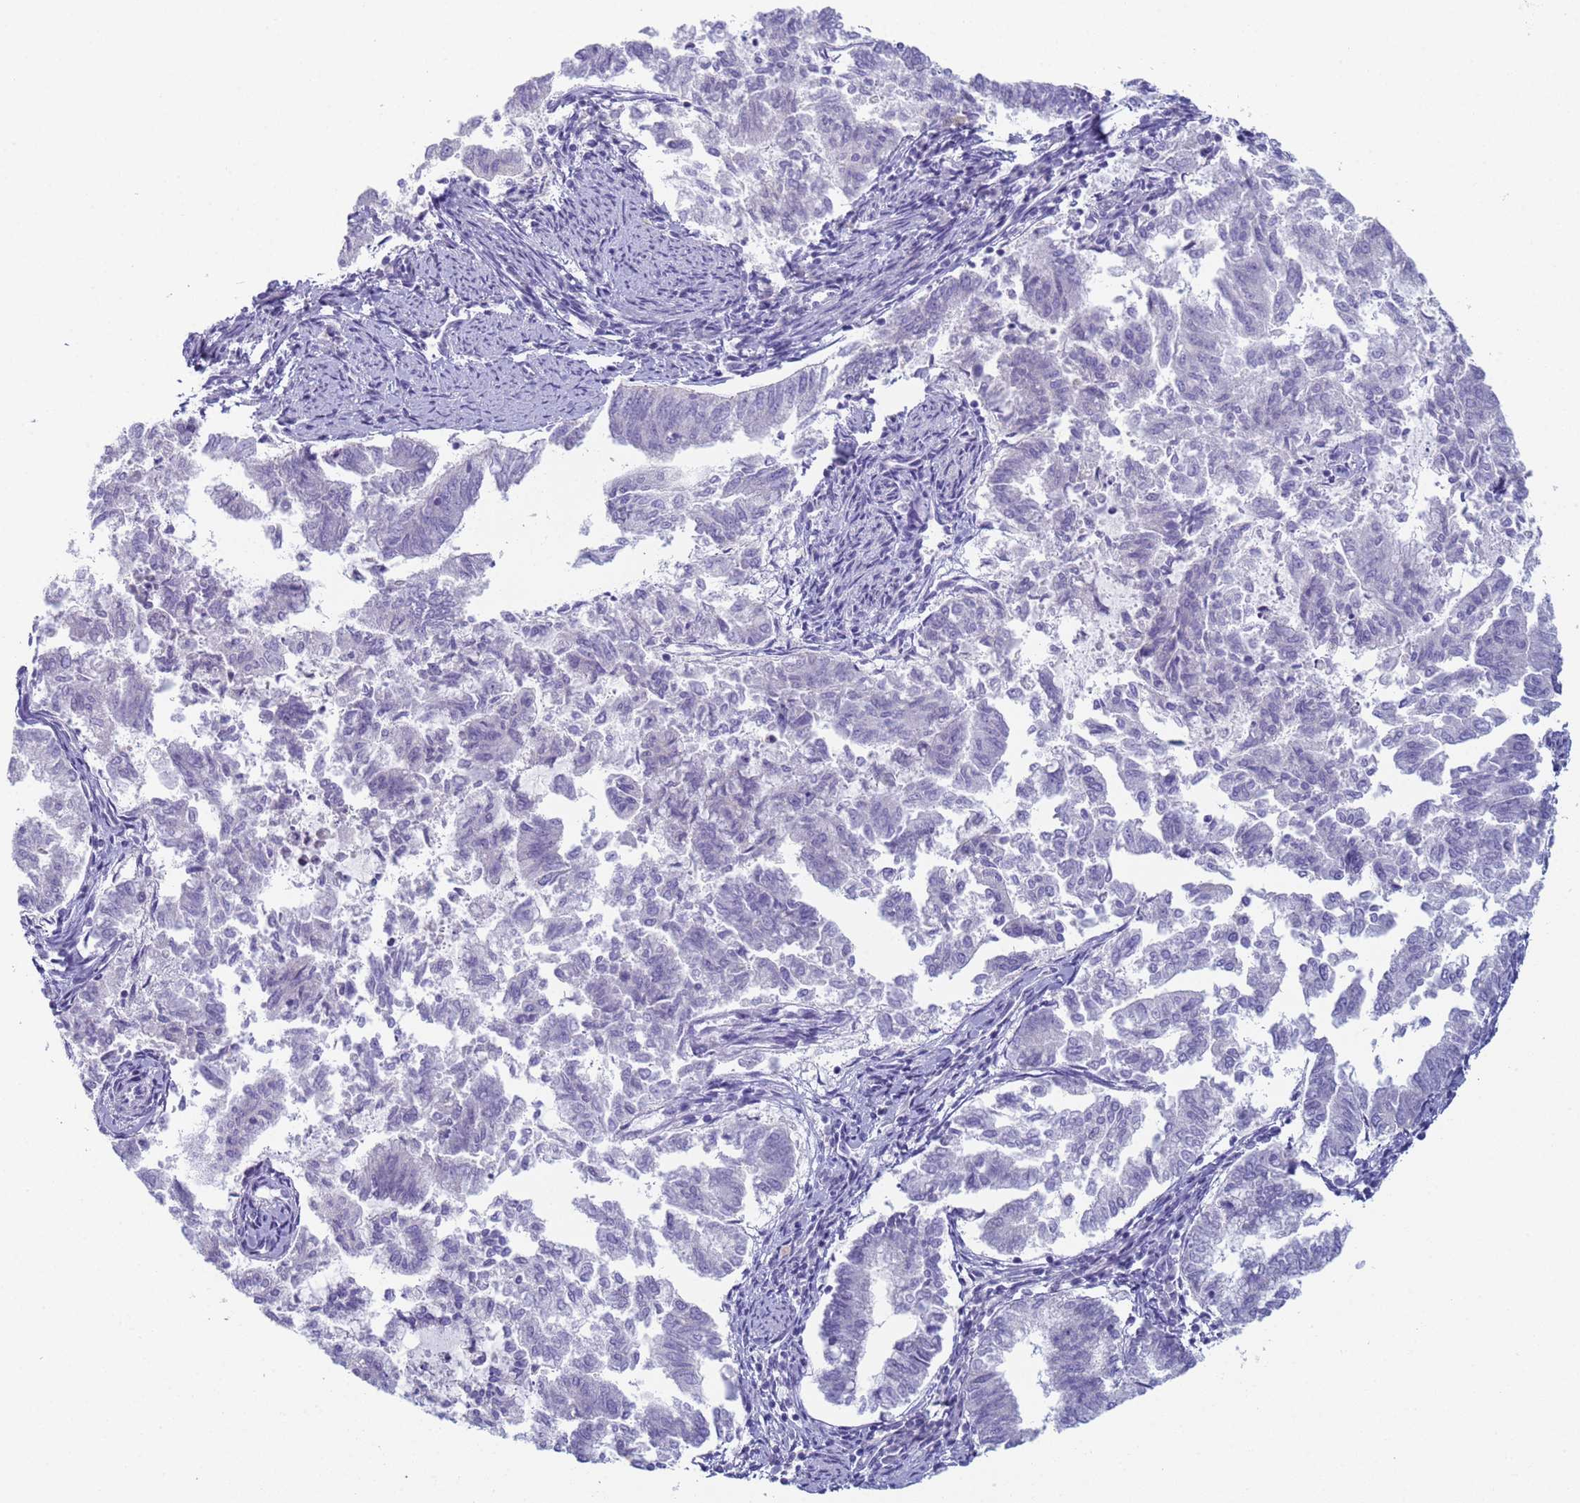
{"staining": {"intensity": "negative", "quantity": "none", "location": "none"}, "tissue": "endometrial cancer", "cell_type": "Tumor cells", "image_type": "cancer", "snomed": [{"axis": "morphology", "description": "Adenocarcinoma, NOS"}, {"axis": "topography", "description": "Endometrium"}], "caption": "A high-resolution image shows immunohistochemistry (IHC) staining of endometrial cancer (adenocarcinoma), which displays no significant staining in tumor cells.", "gene": "CR1", "patient": {"sex": "female", "age": 79}}